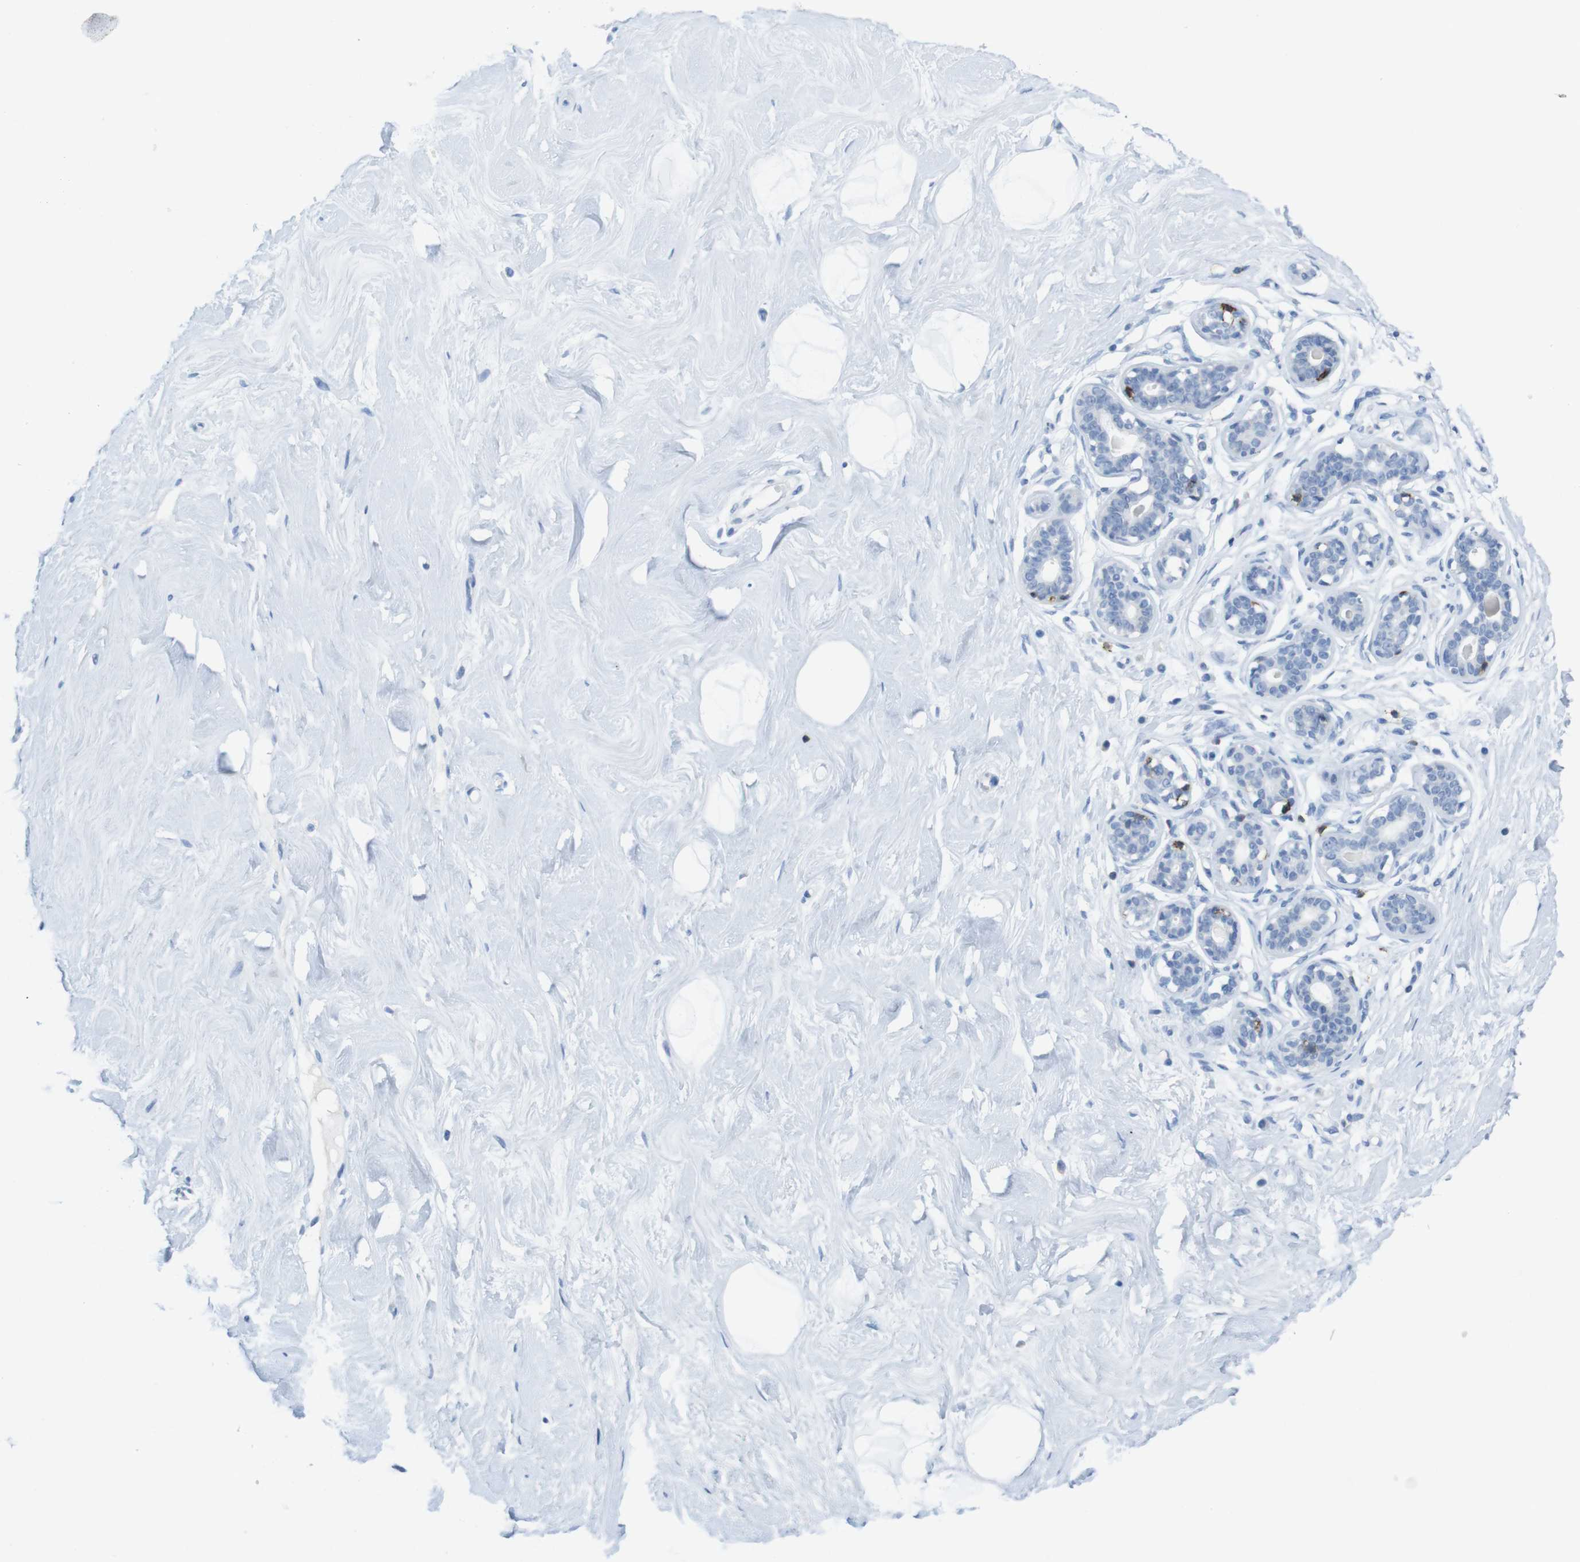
{"staining": {"intensity": "negative", "quantity": "none", "location": "none"}, "tissue": "breast", "cell_type": "Adipocytes", "image_type": "normal", "snomed": [{"axis": "morphology", "description": "Normal tissue, NOS"}, {"axis": "topography", "description": "Breast"}], "caption": "High power microscopy histopathology image of an IHC histopathology image of benign breast, revealing no significant staining in adipocytes. (DAB IHC visualized using brightfield microscopy, high magnification).", "gene": "CD5", "patient": {"sex": "female", "age": 23}}